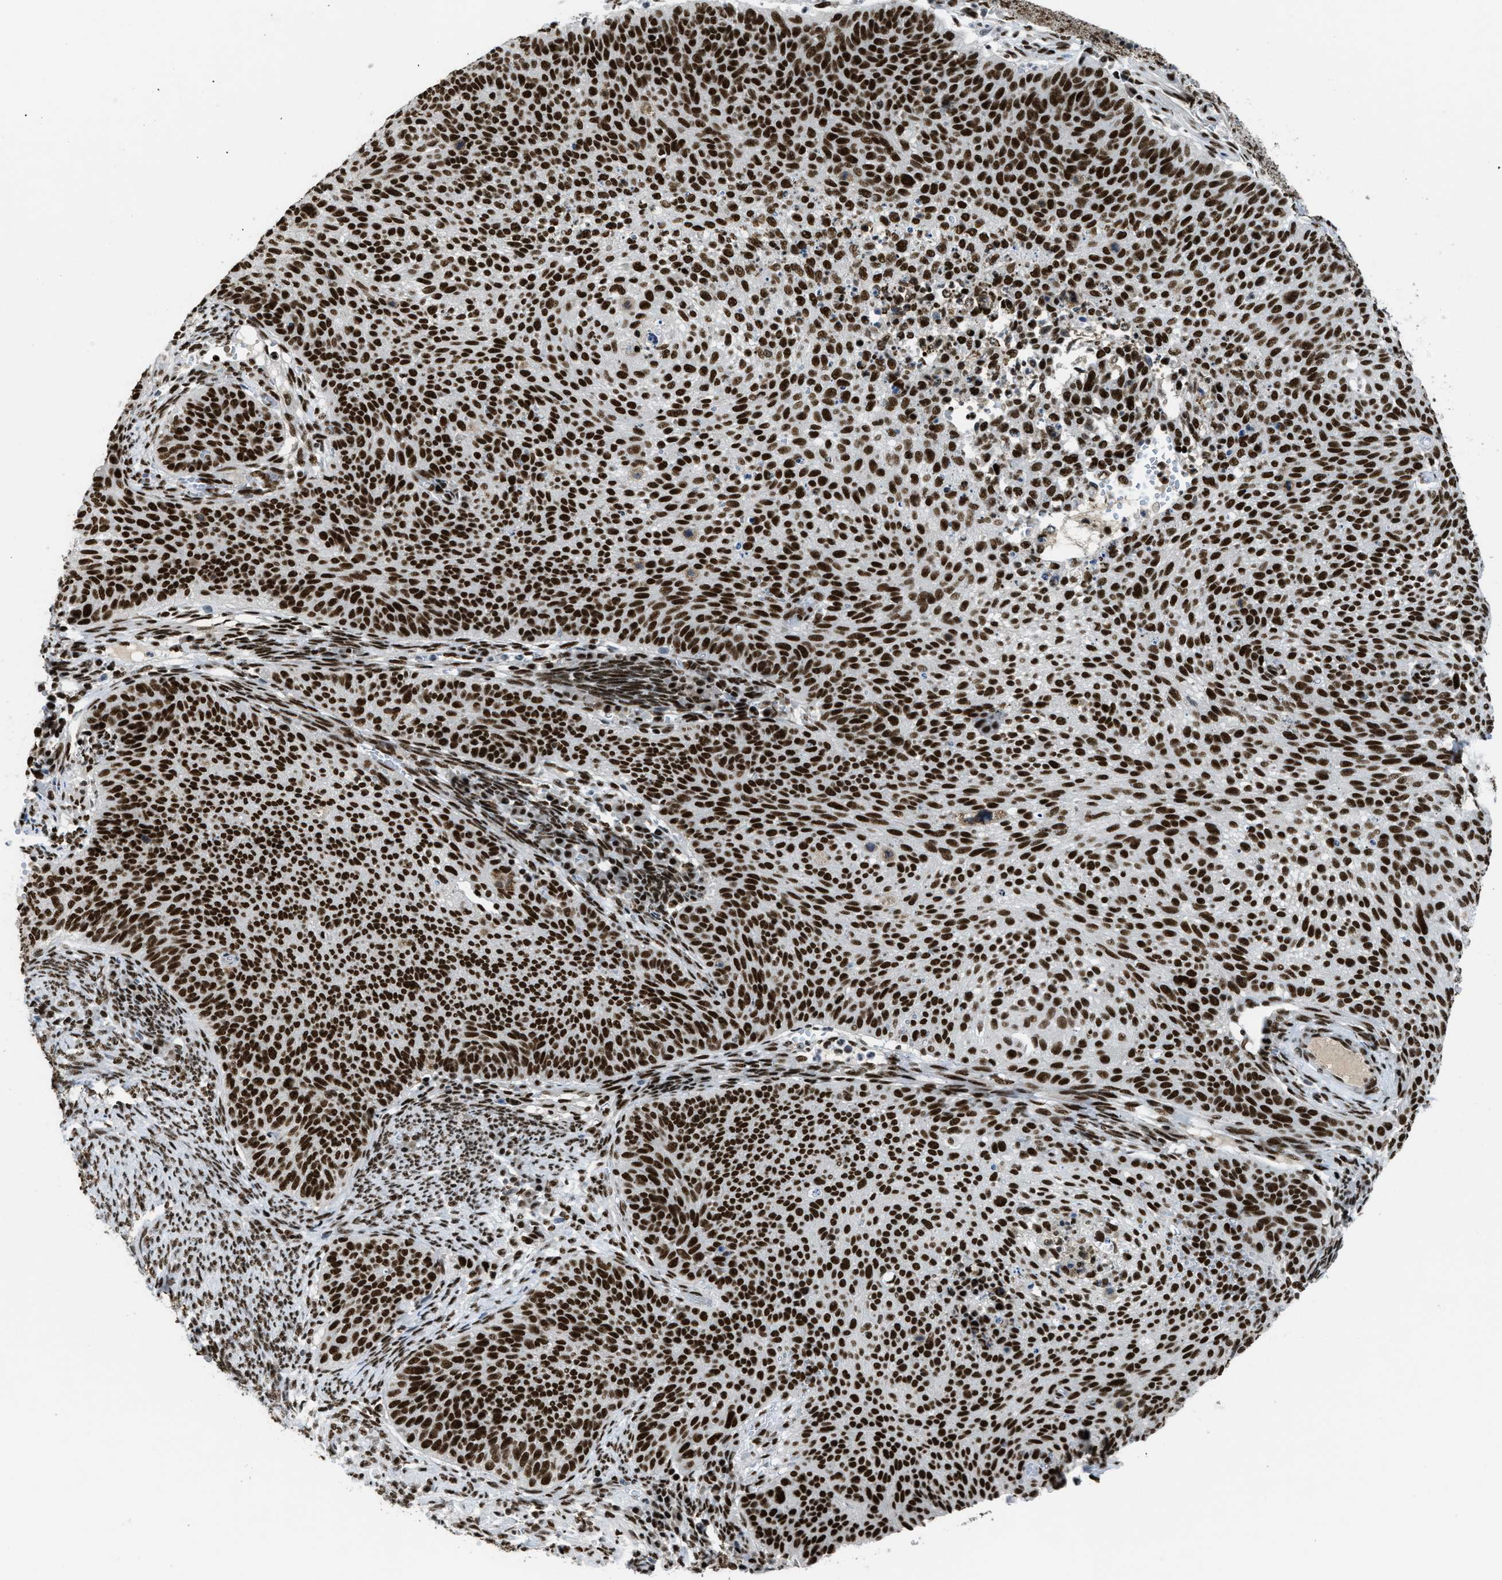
{"staining": {"intensity": "strong", "quantity": ">75%", "location": "nuclear"}, "tissue": "cervical cancer", "cell_type": "Tumor cells", "image_type": "cancer", "snomed": [{"axis": "morphology", "description": "Squamous cell carcinoma, NOS"}, {"axis": "topography", "description": "Cervix"}], "caption": "Cervical squamous cell carcinoma stained with a protein marker demonstrates strong staining in tumor cells.", "gene": "SCAF4", "patient": {"sex": "female", "age": 70}}